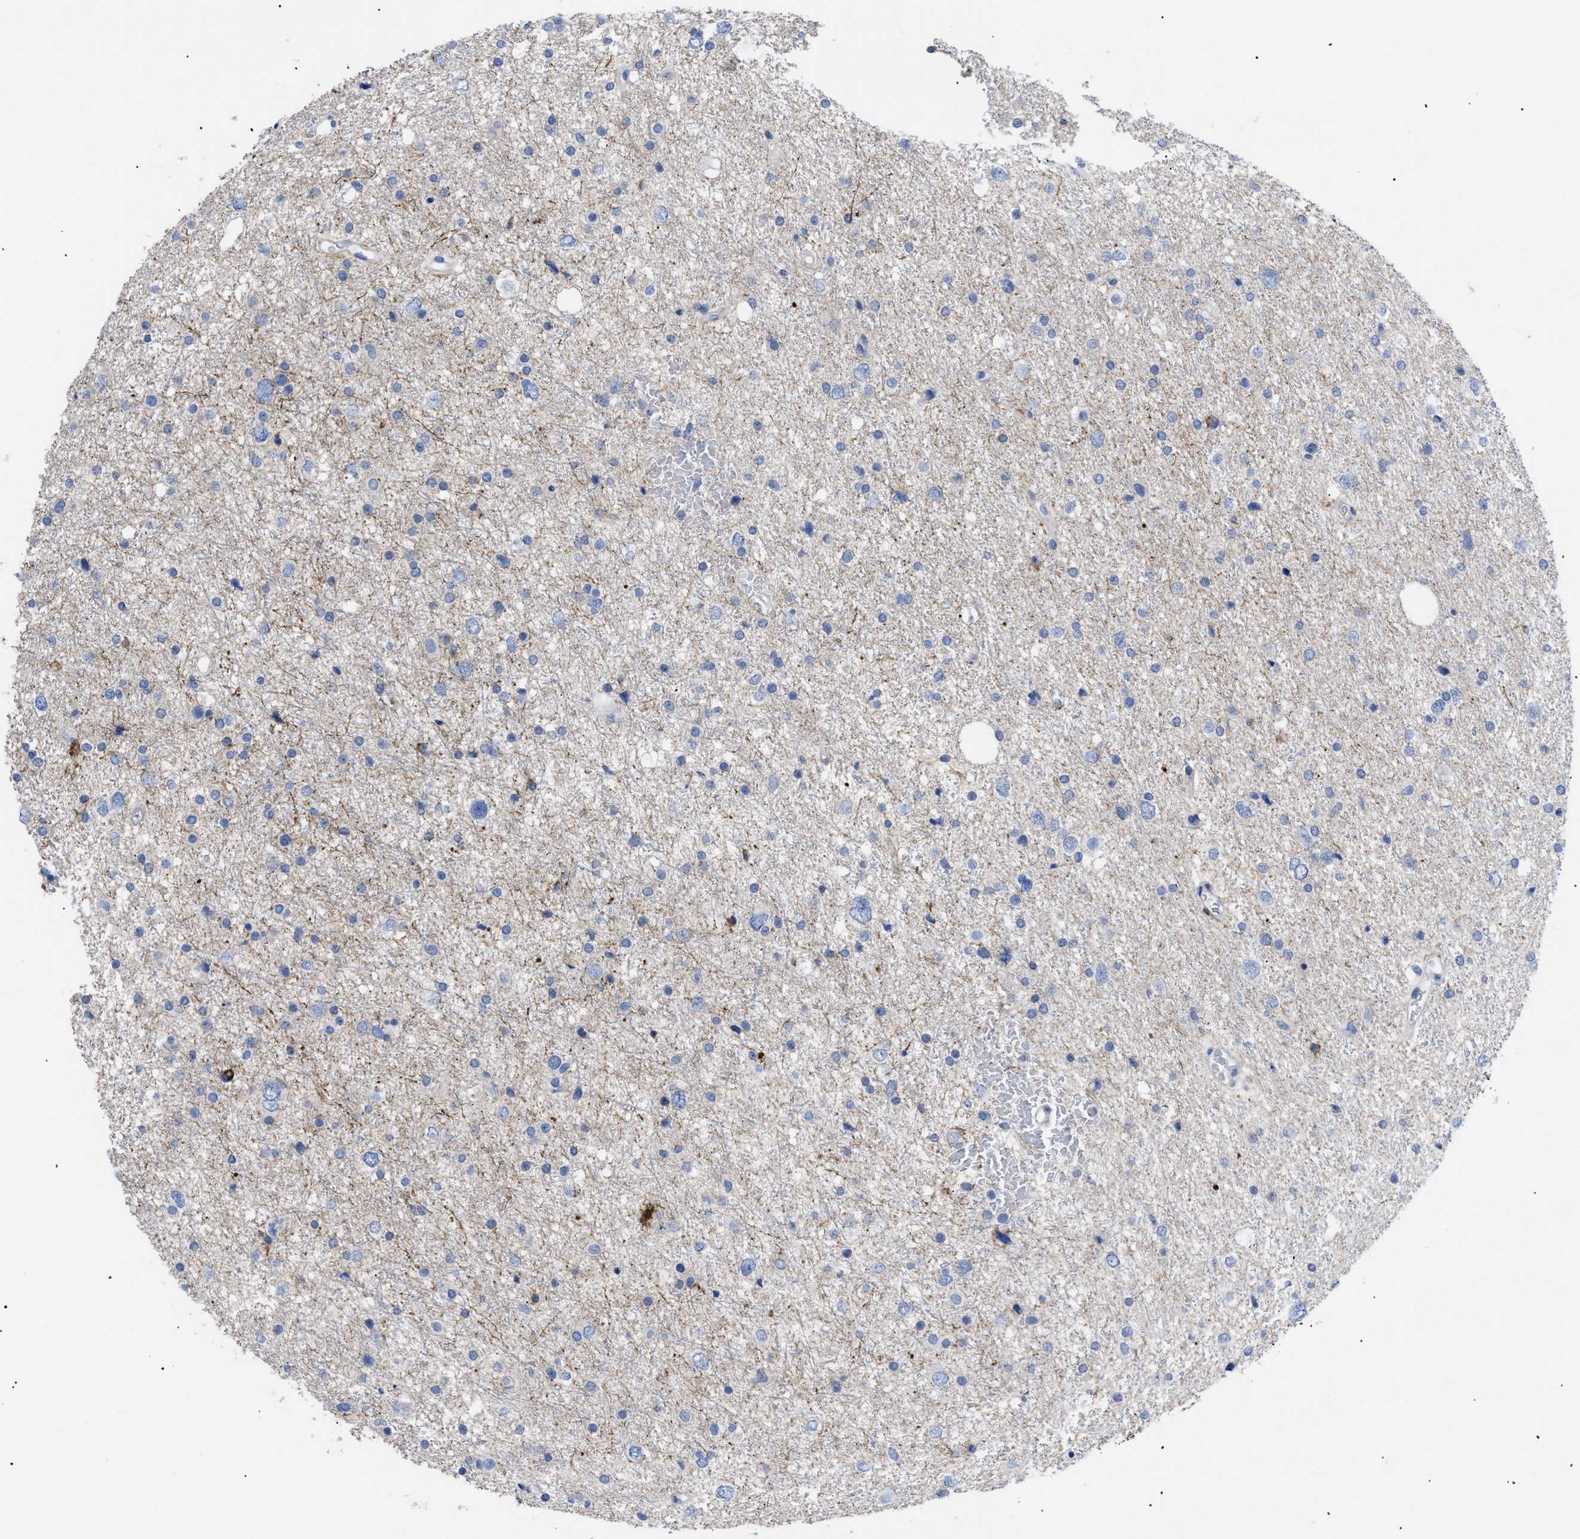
{"staining": {"intensity": "negative", "quantity": "none", "location": "none"}, "tissue": "glioma", "cell_type": "Tumor cells", "image_type": "cancer", "snomed": [{"axis": "morphology", "description": "Glioma, malignant, Low grade"}, {"axis": "topography", "description": "Brain"}], "caption": "Image shows no significant protein positivity in tumor cells of glioma.", "gene": "CAV3", "patient": {"sex": "female", "age": 37}}